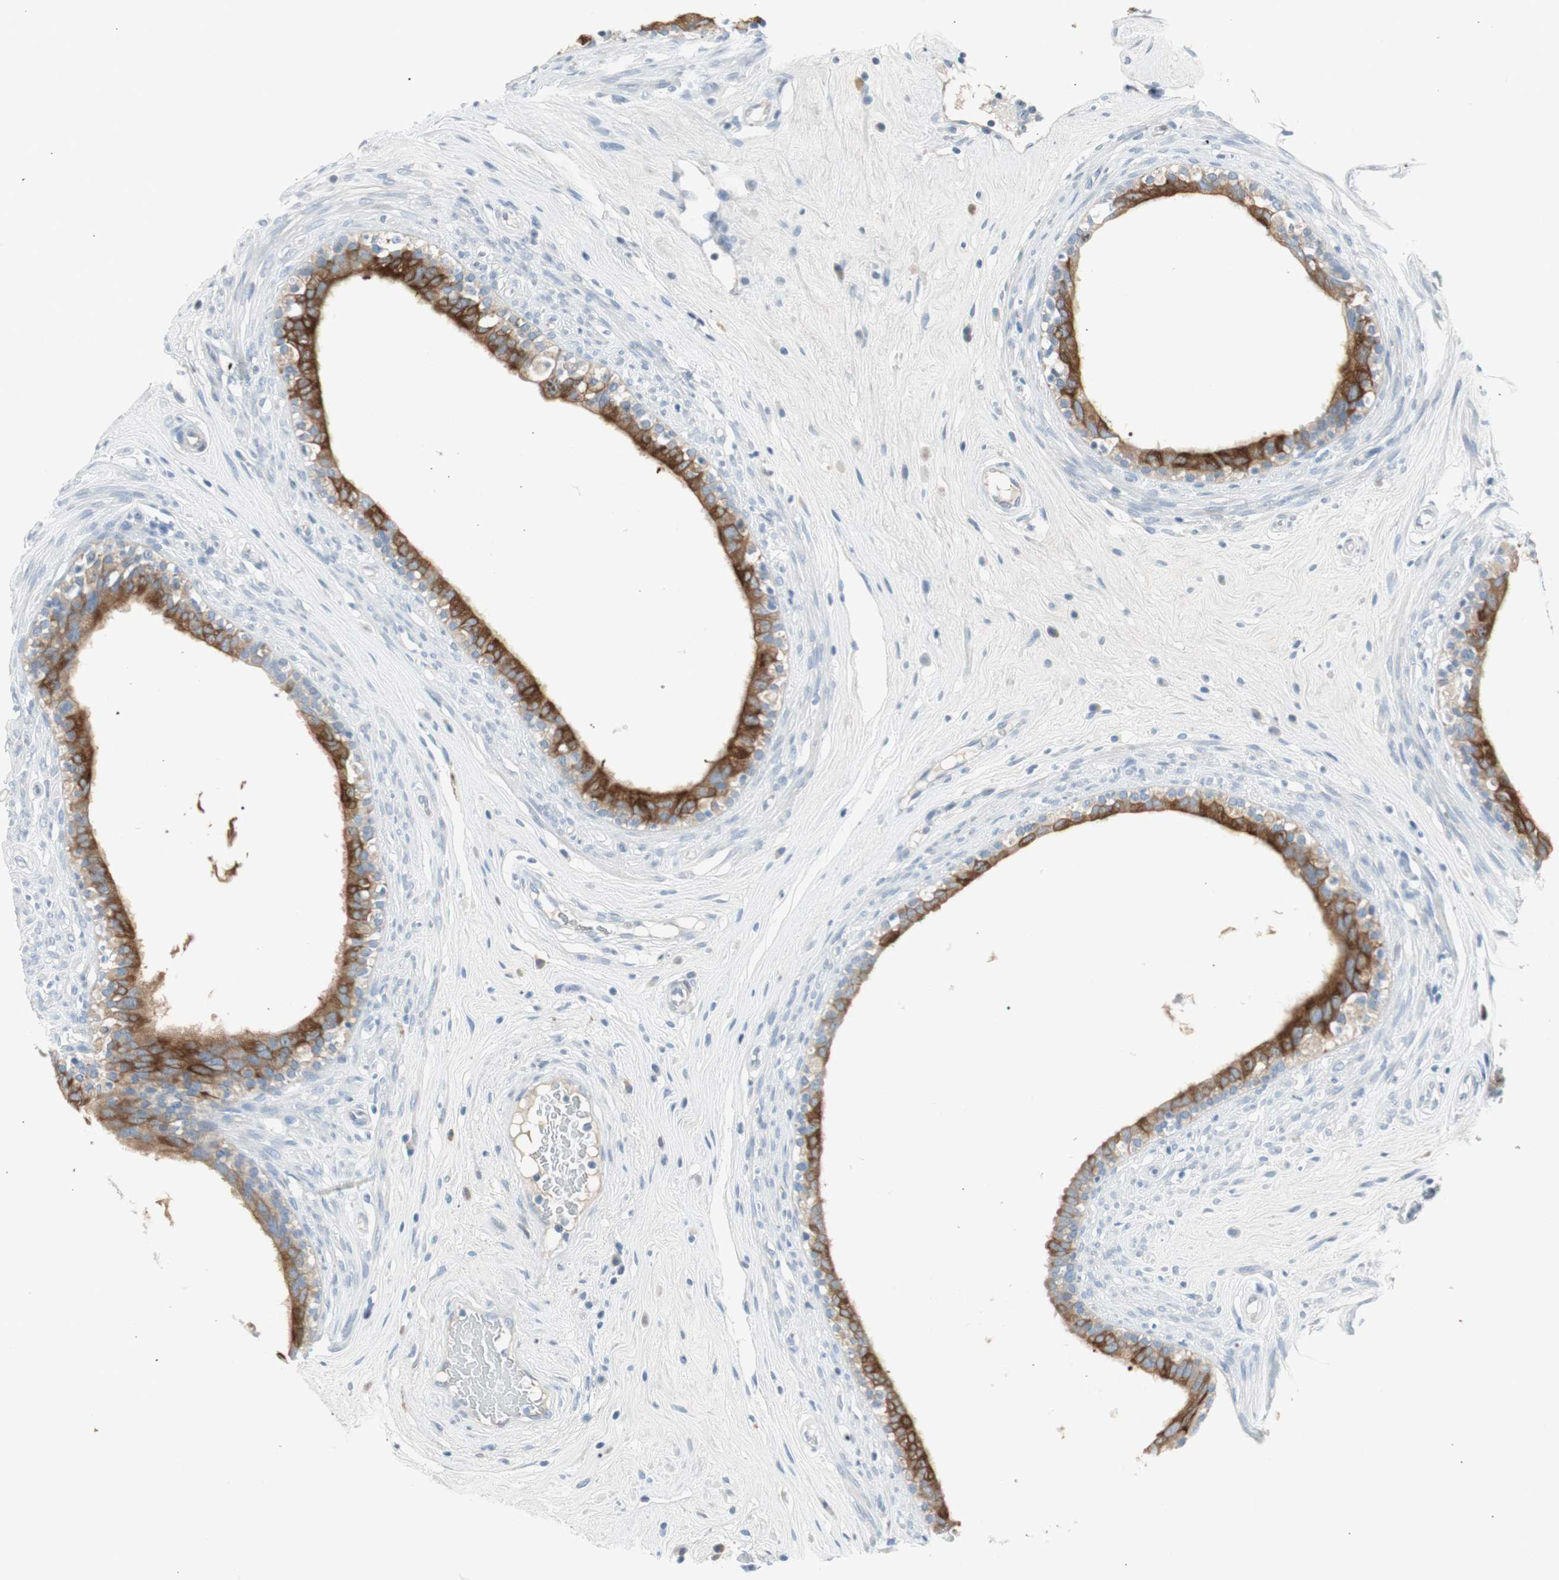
{"staining": {"intensity": "strong", "quantity": ">75%", "location": "cytoplasmic/membranous"}, "tissue": "epididymis", "cell_type": "Glandular cells", "image_type": "normal", "snomed": [{"axis": "morphology", "description": "Normal tissue, NOS"}, {"axis": "morphology", "description": "Inflammation, NOS"}, {"axis": "topography", "description": "Epididymis"}], "caption": "Strong cytoplasmic/membranous positivity for a protein is appreciated in approximately >75% of glandular cells of normal epididymis using immunohistochemistry.", "gene": "AGR2", "patient": {"sex": "male", "age": 84}}